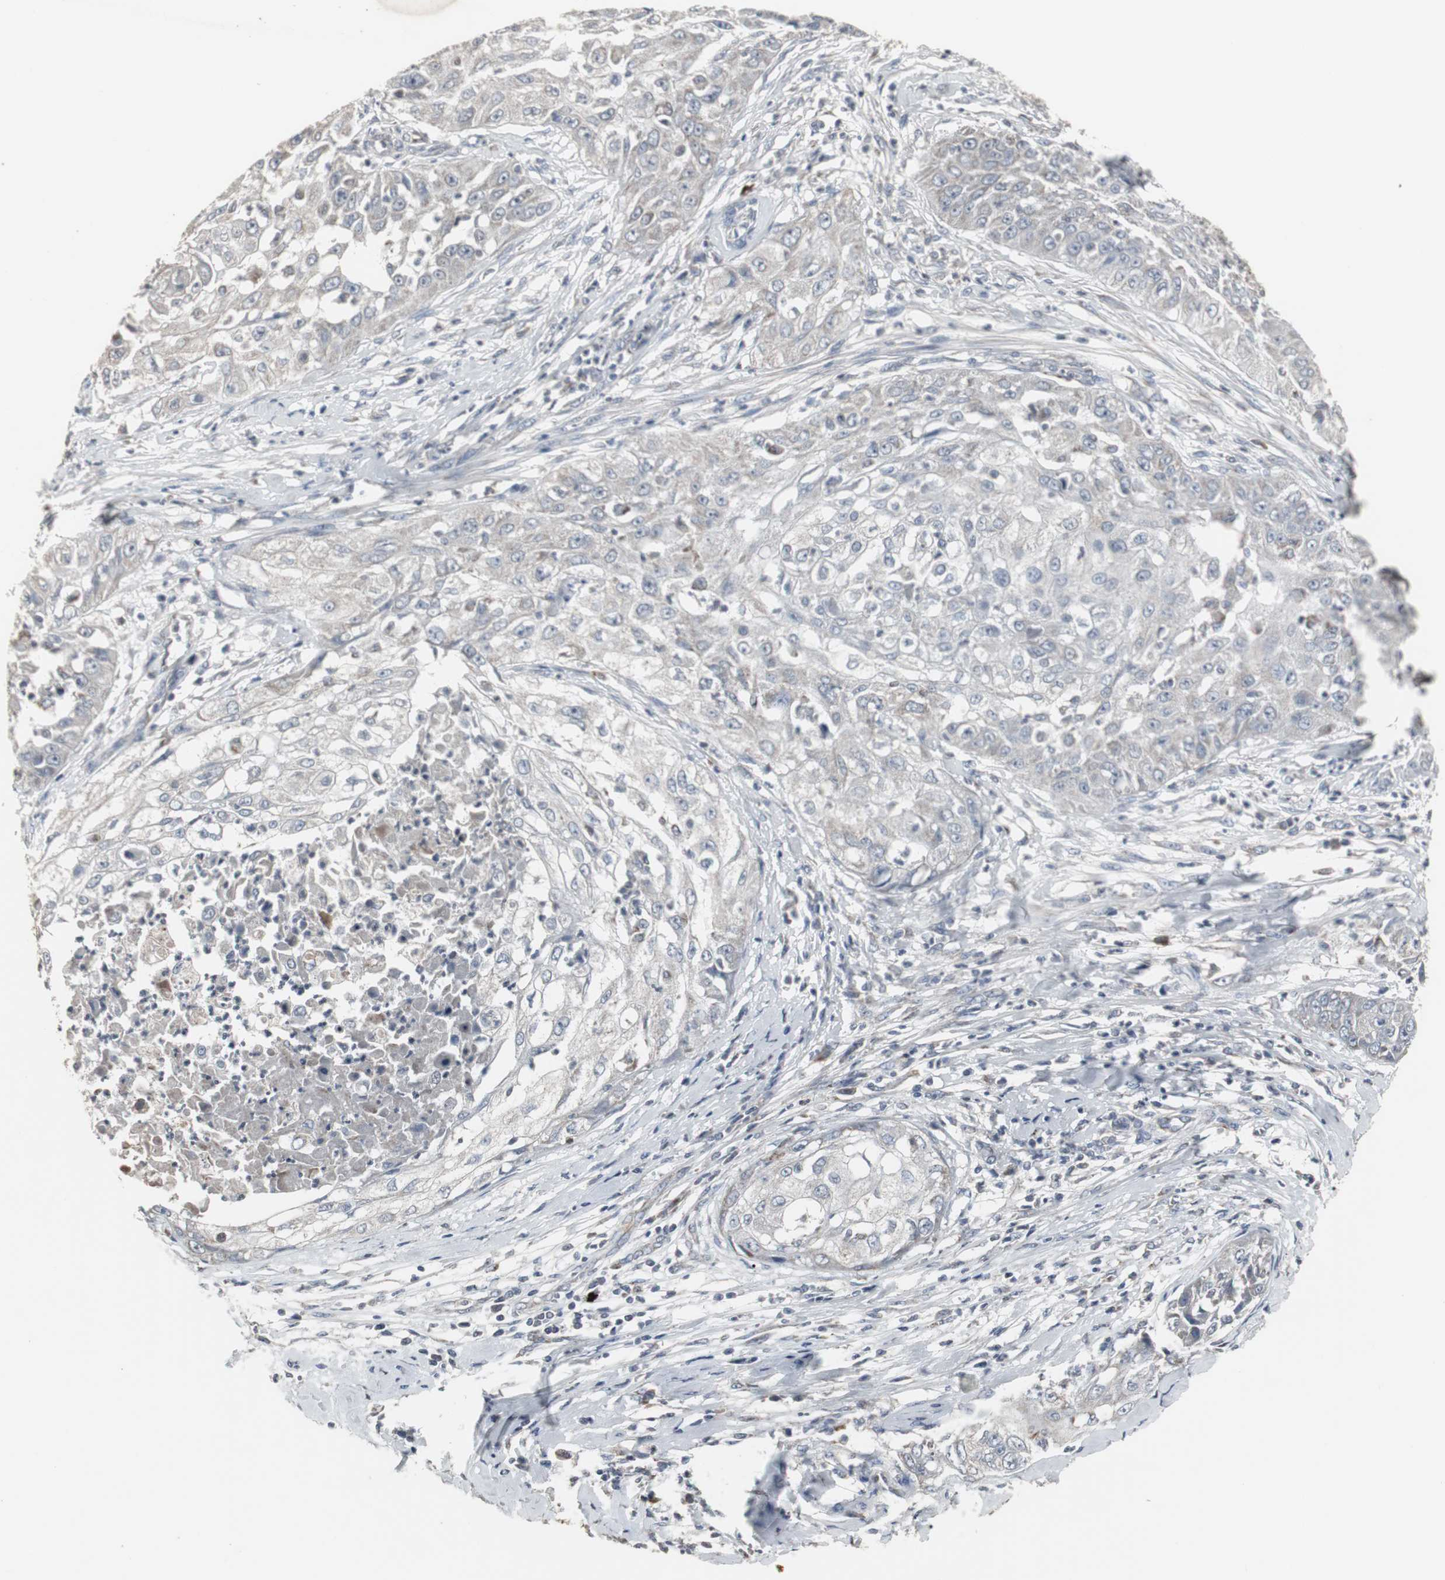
{"staining": {"intensity": "negative", "quantity": "none", "location": "none"}, "tissue": "cervical cancer", "cell_type": "Tumor cells", "image_type": "cancer", "snomed": [{"axis": "morphology", "description": "Squamous cell carcinoma, NOS"}, {"axis": "topography", "description": "Cervix"}], "caption": "Immunohistochemical staining of human cervical cancer exhibits no significant expression in tumor cells.", "gene": "ACAA1", "patient": {"sex": "female", "age": 64}}